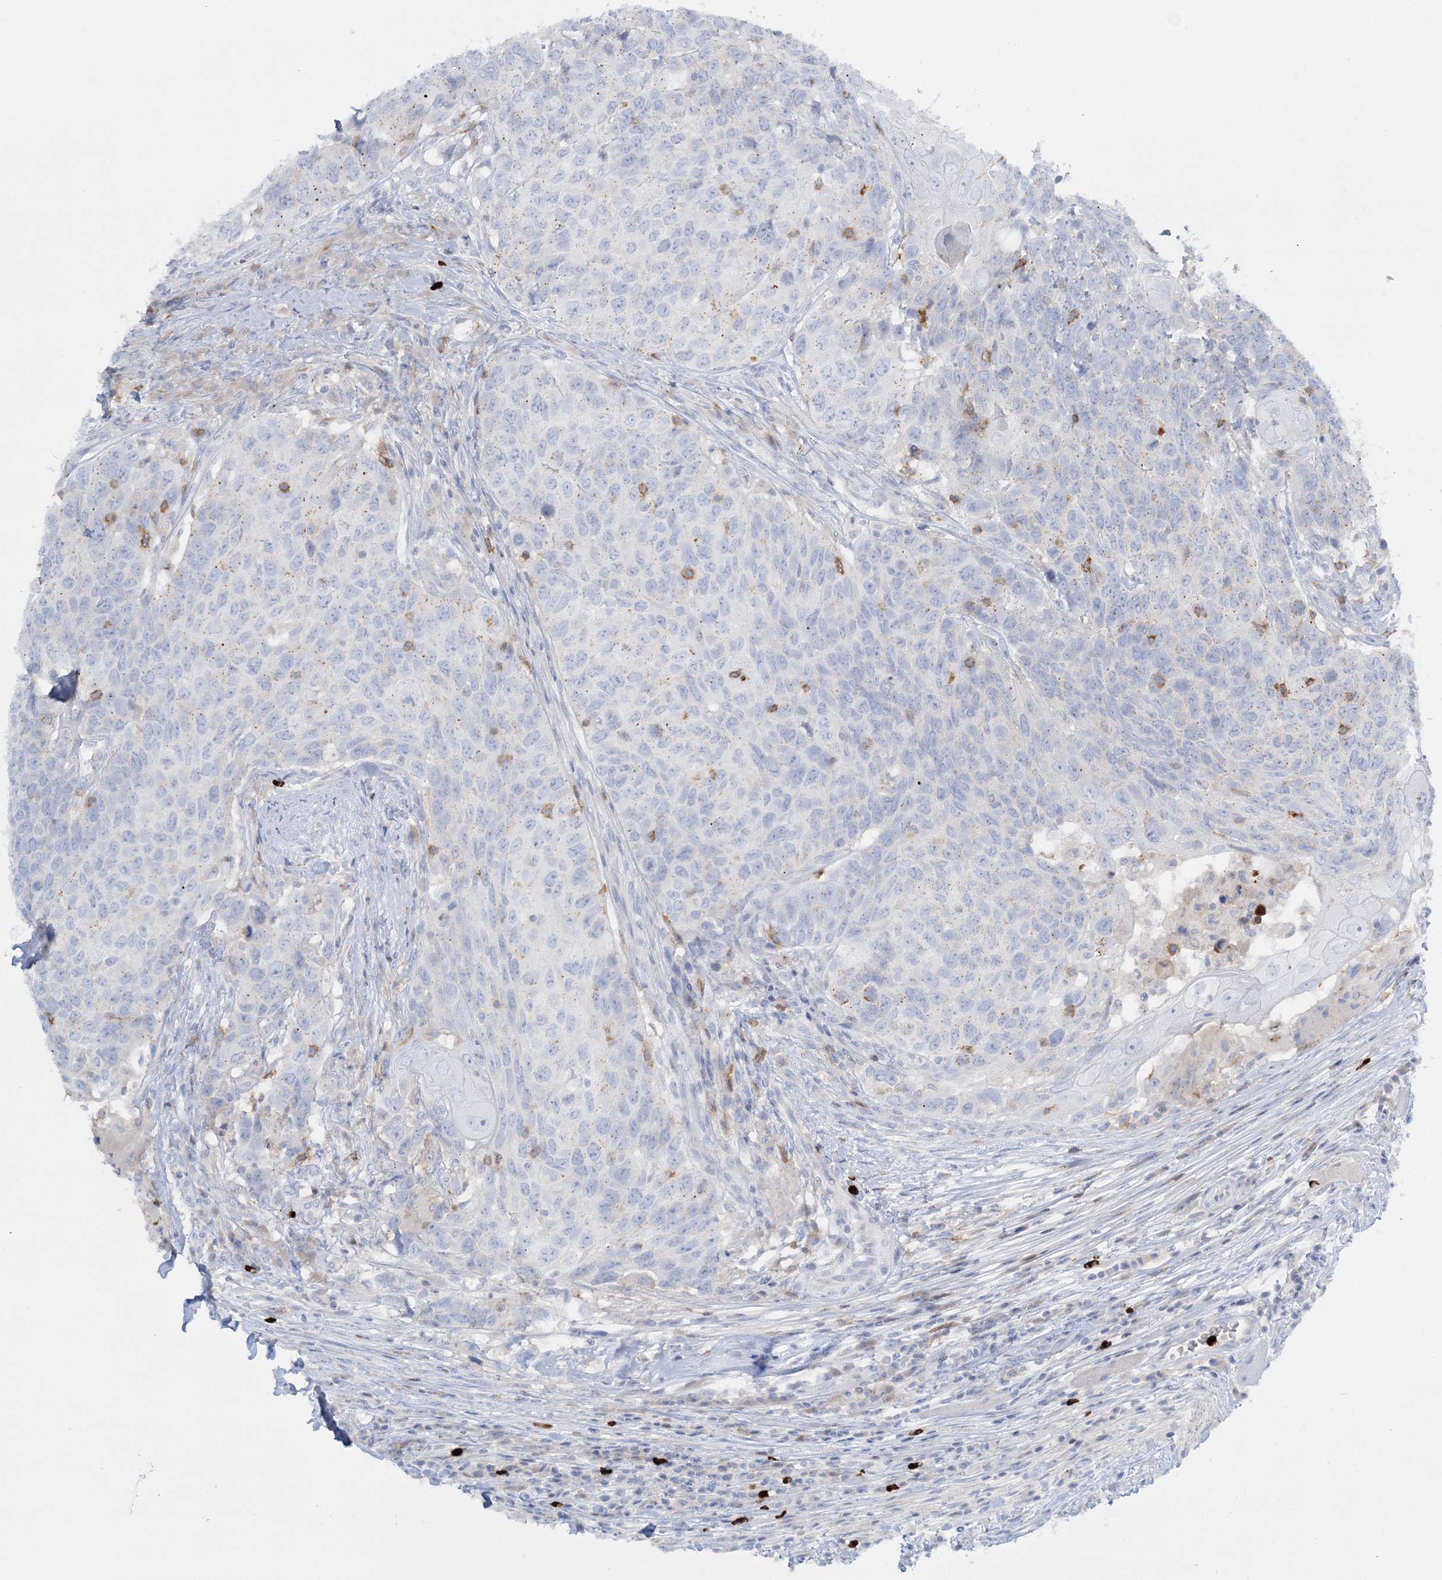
{"staining": {"intensity": "negative", "quantity": "none", "location": "none"}, "tissue": "head and neck cancer", "cell_type": "Tumor cells", "image_type": "cancer", "snomed": [{"axis": "morphology", "description": "Squamous cell carcinoma, NOS"}, {"axis": "topography", "description": "Head-Neck"}], "caption": "Immunohistochemistry micrograph of human head and neck cancer stained for a protein (brown), which reveals no positivity in tumor cells.", "gene": "WDSUB1", "patient": {"sex": "male", "age": 66}}